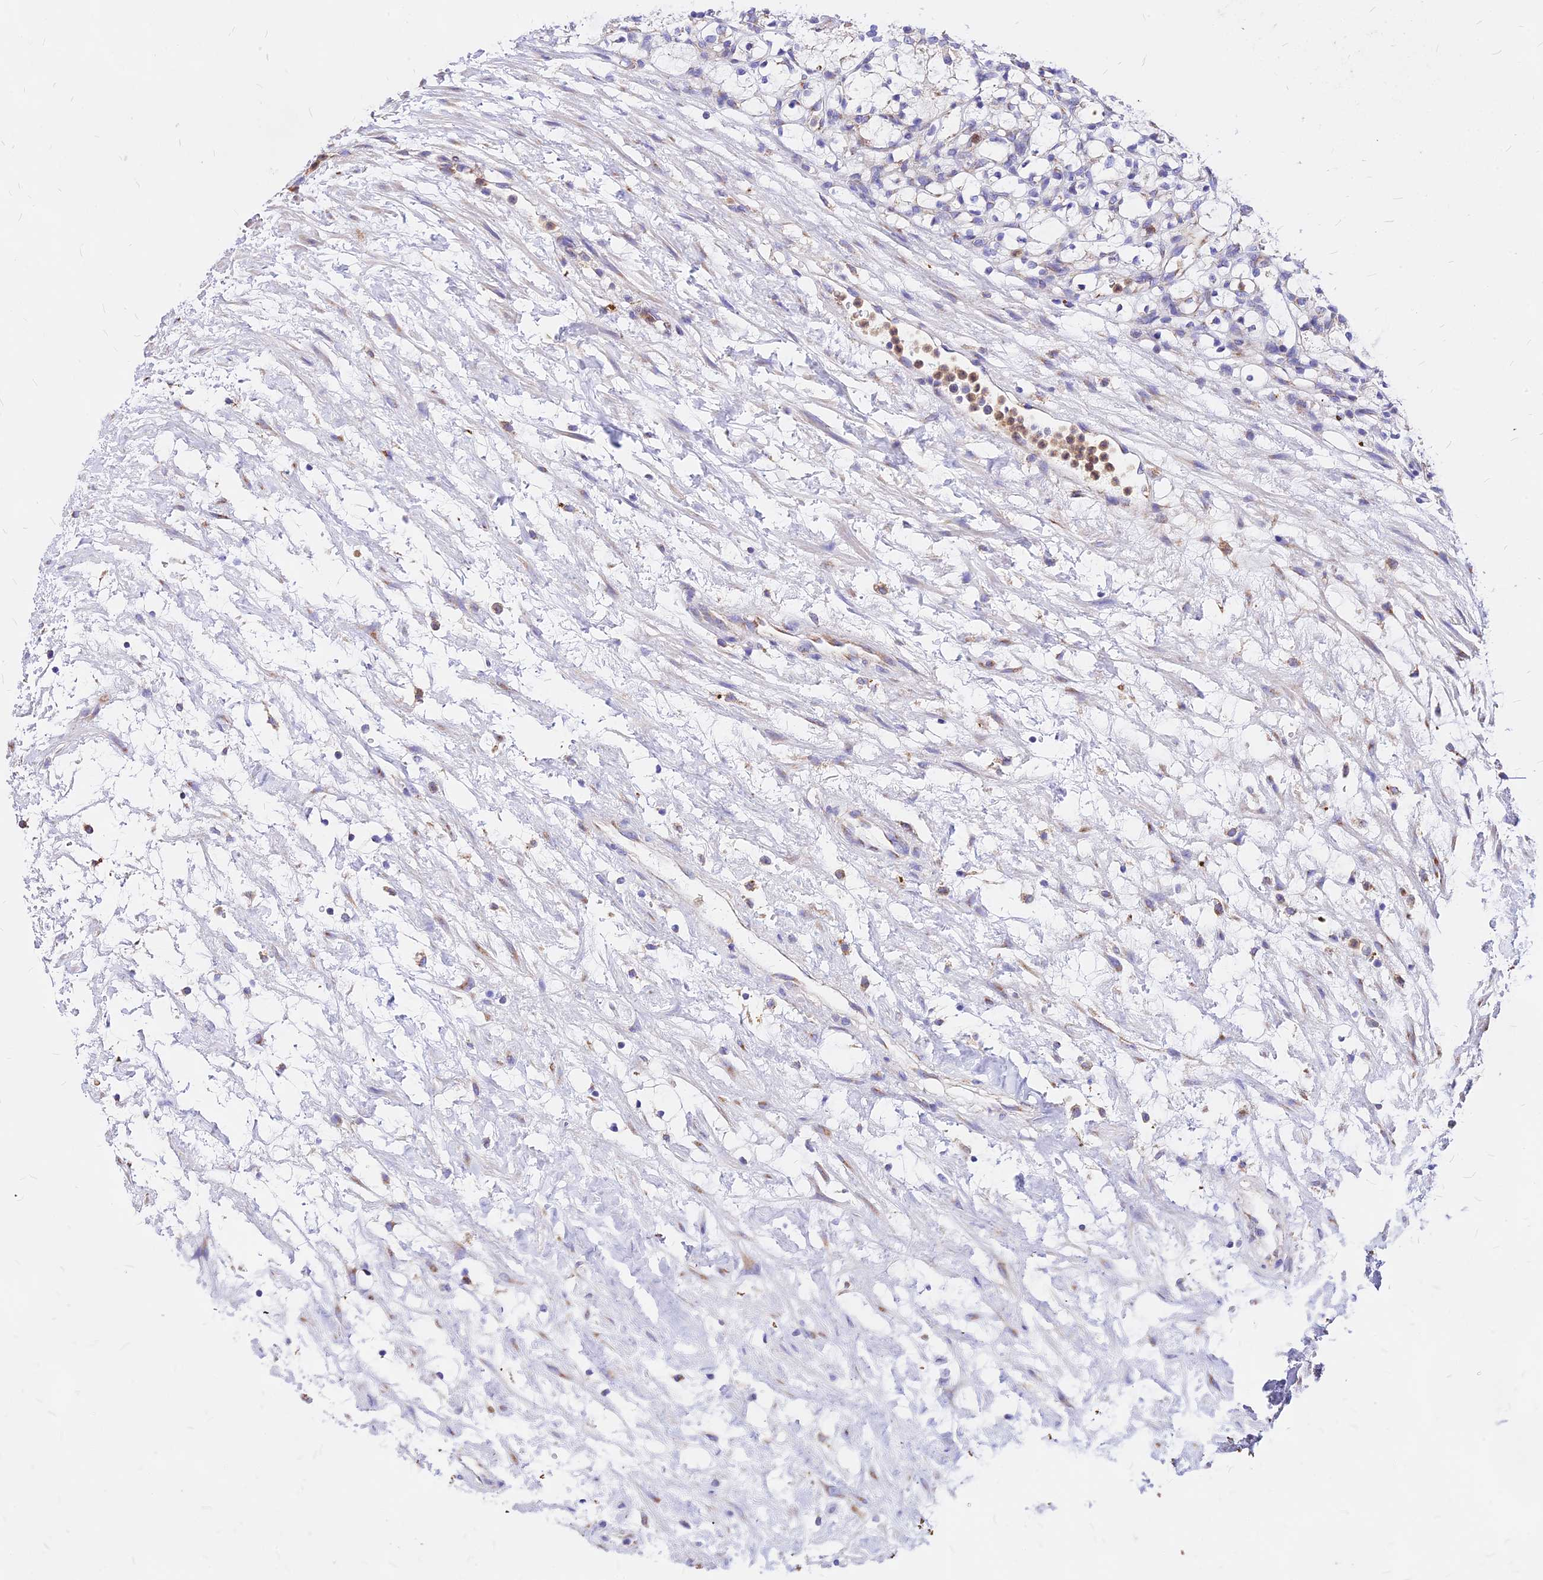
{"staining": {"intensity": "negative", "quantity": "none", "location": "none"}, "tissue": "renal cancer", "cell_type": "Tumor cells", "image_type": "cancer", "snomed": [{"axis": "morphology", "description": "Adenocarcinoma, NOS"}, {"axis": "topography", "description": "Kidney"}], "caption": "A high-resolution micrograph shows immunohistochemistry (IHC) staining of adenocarcinoma (renal), which exhibits no significant expression in tumor cells. (Immunohistochemistry (ihc), brightfield microscopy, high magnification).", "gene": "MRPL3", "patient": {"sex": "female", "age": 69}}